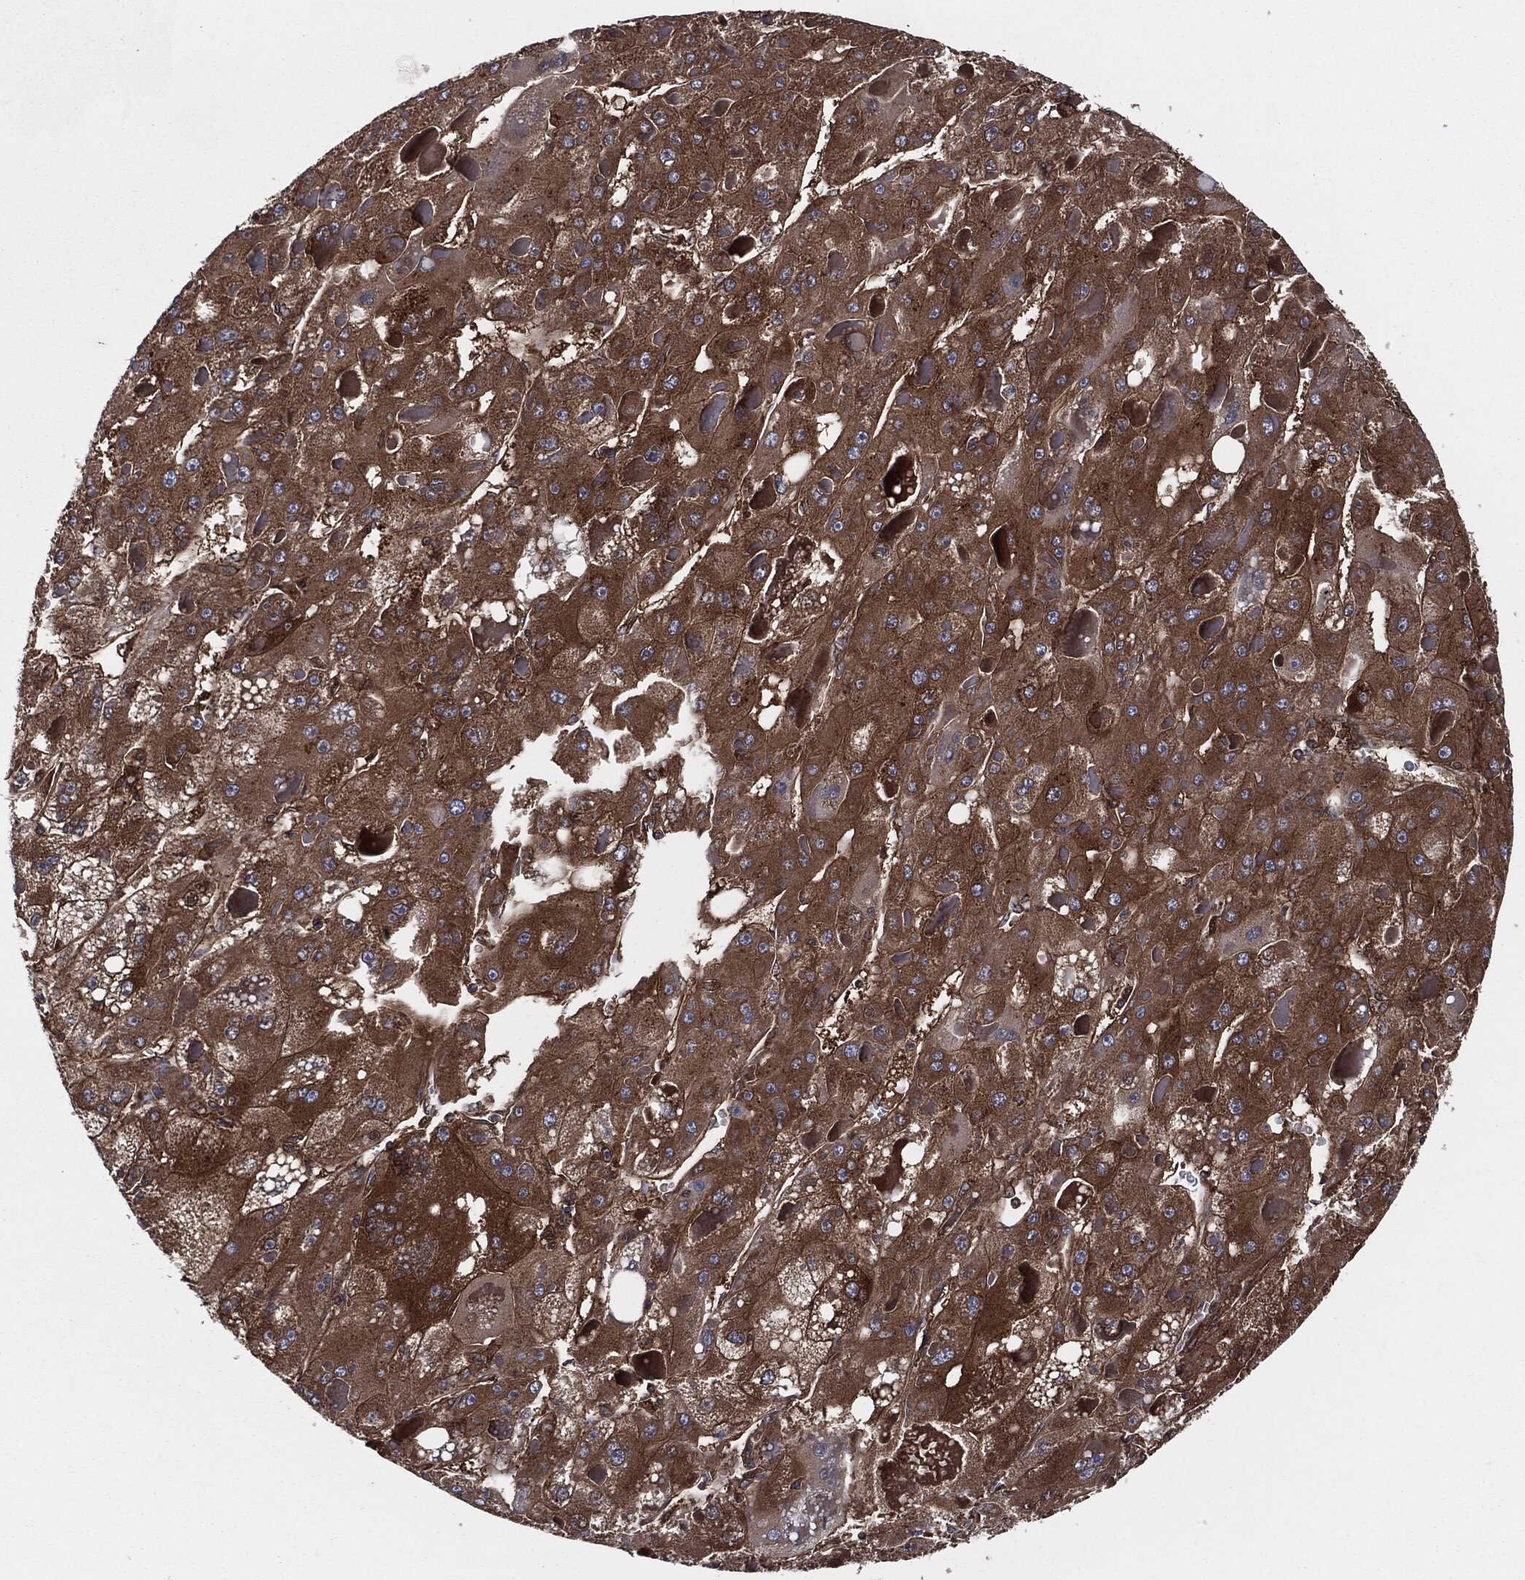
{"staining": {"intensity": "strong", "quantity": ">75%", "location": "cytoplasmic/membranous"}, "tissue": "liver cancer", "cell_type": "Tumor cells", "image_type": "cancer", "snomed": [{"axis": "morphology", "description": "Carcinoma, Hepatocellular, NOS"}, {"axis": "topography", "description": "Liver"}], "caption": "Tumor cells reveal high levels of strong cytoplasmic/membranous expression in approximately >75% of cells in human liver hepatocellular carcinoma.", "gene": "XPNPEP1", "patient": {"sex": "female", "age": 73}}